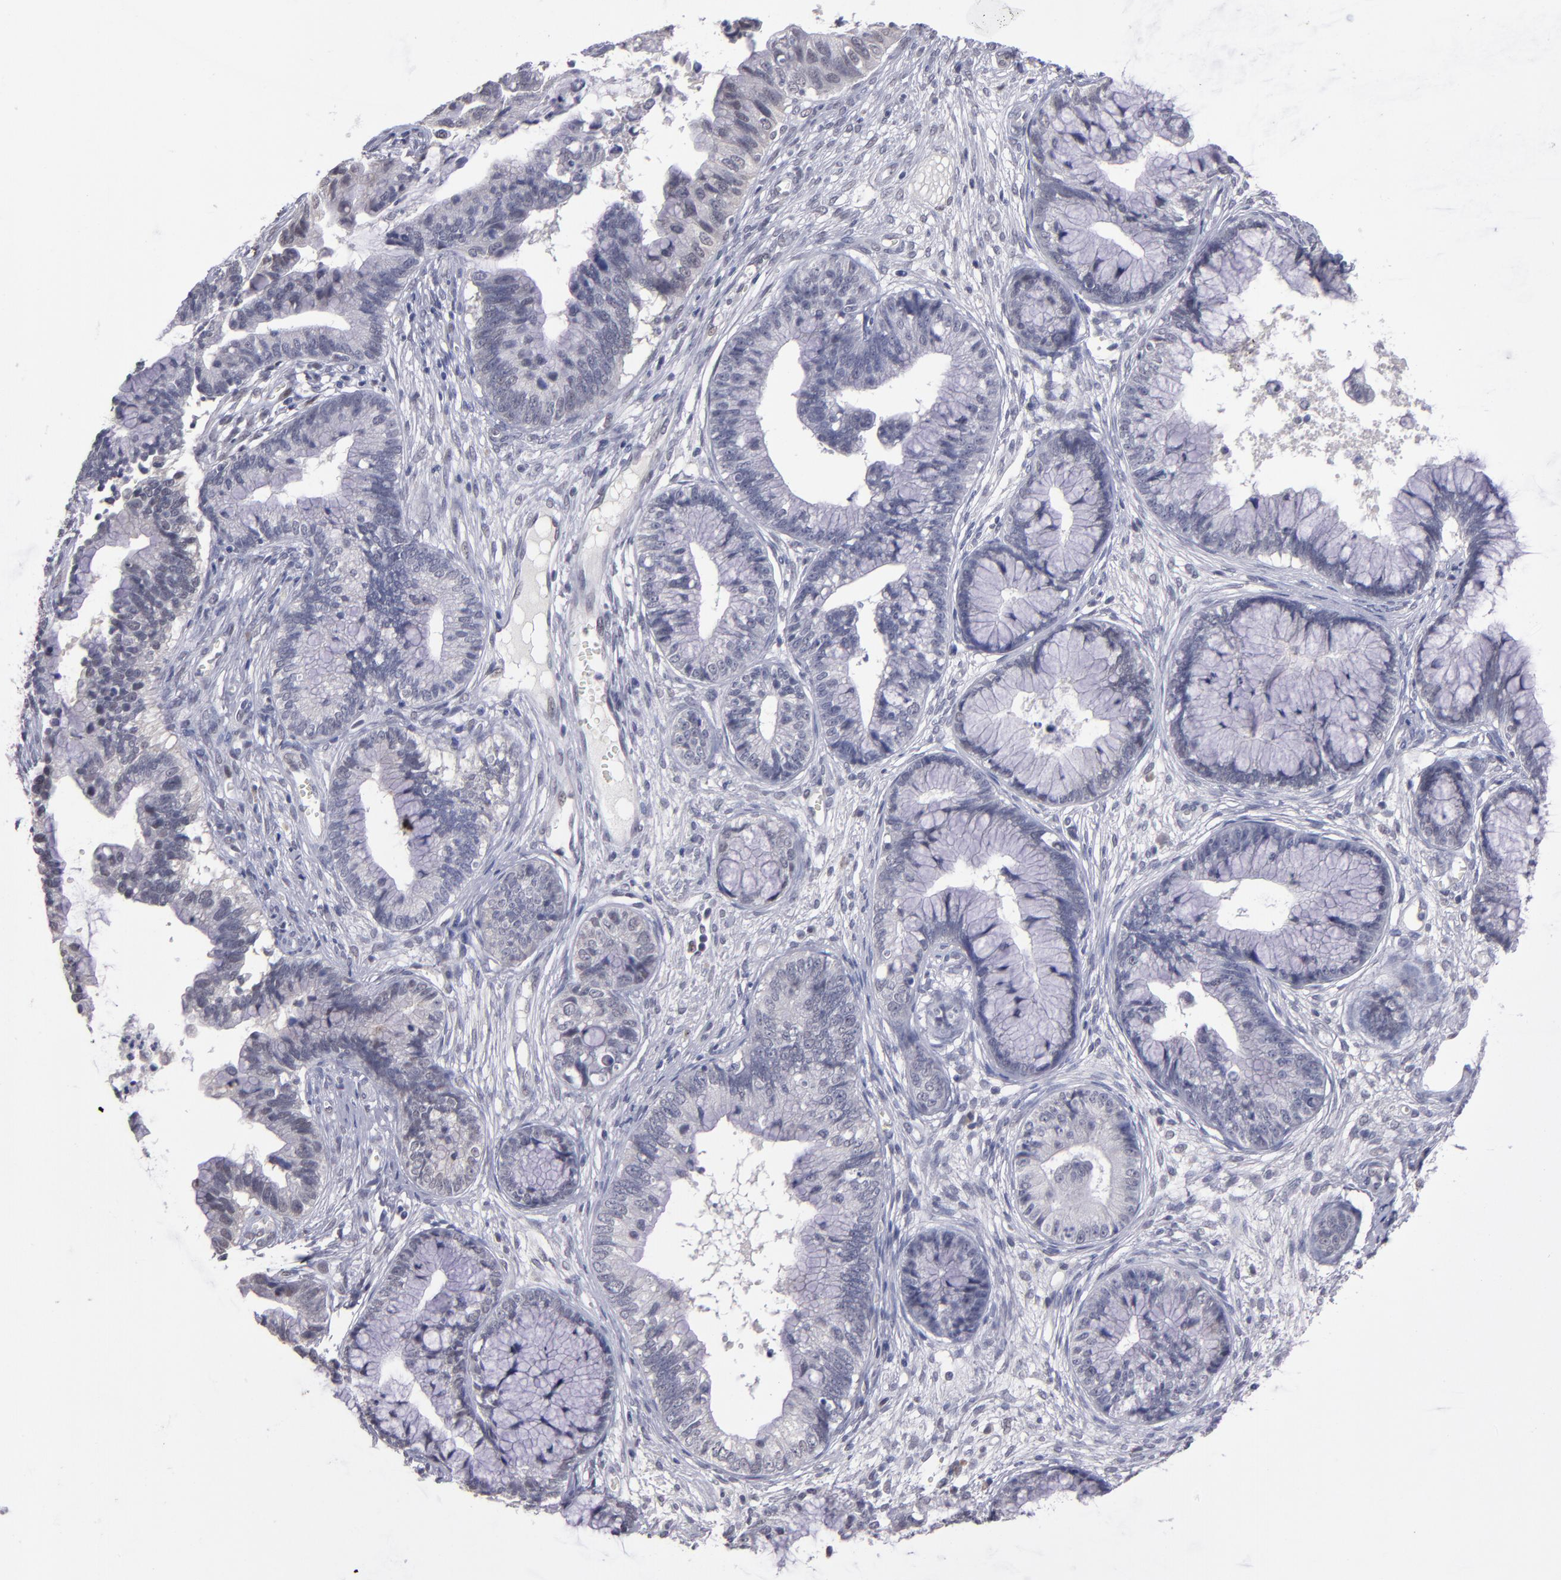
{"staining": {"intensity": "weak", "quantity": "<25%", "location": "nuclear"}, "tissue": "cervical cancer", "cell_type": "Tumor cells", "image_type": "cancer", "snomed": [{"axis": "morphology", "description": "Adenocarcinoma, NOS"}, {"axis": "topography", "description": "Cervix"}], "caption": "Human adenocarcinoma (cervical) stained for a protein using IHC shows no positivity in tumor cells.", "gene": "OTUB2", "patient": {"sex": "female", "age": 44}}